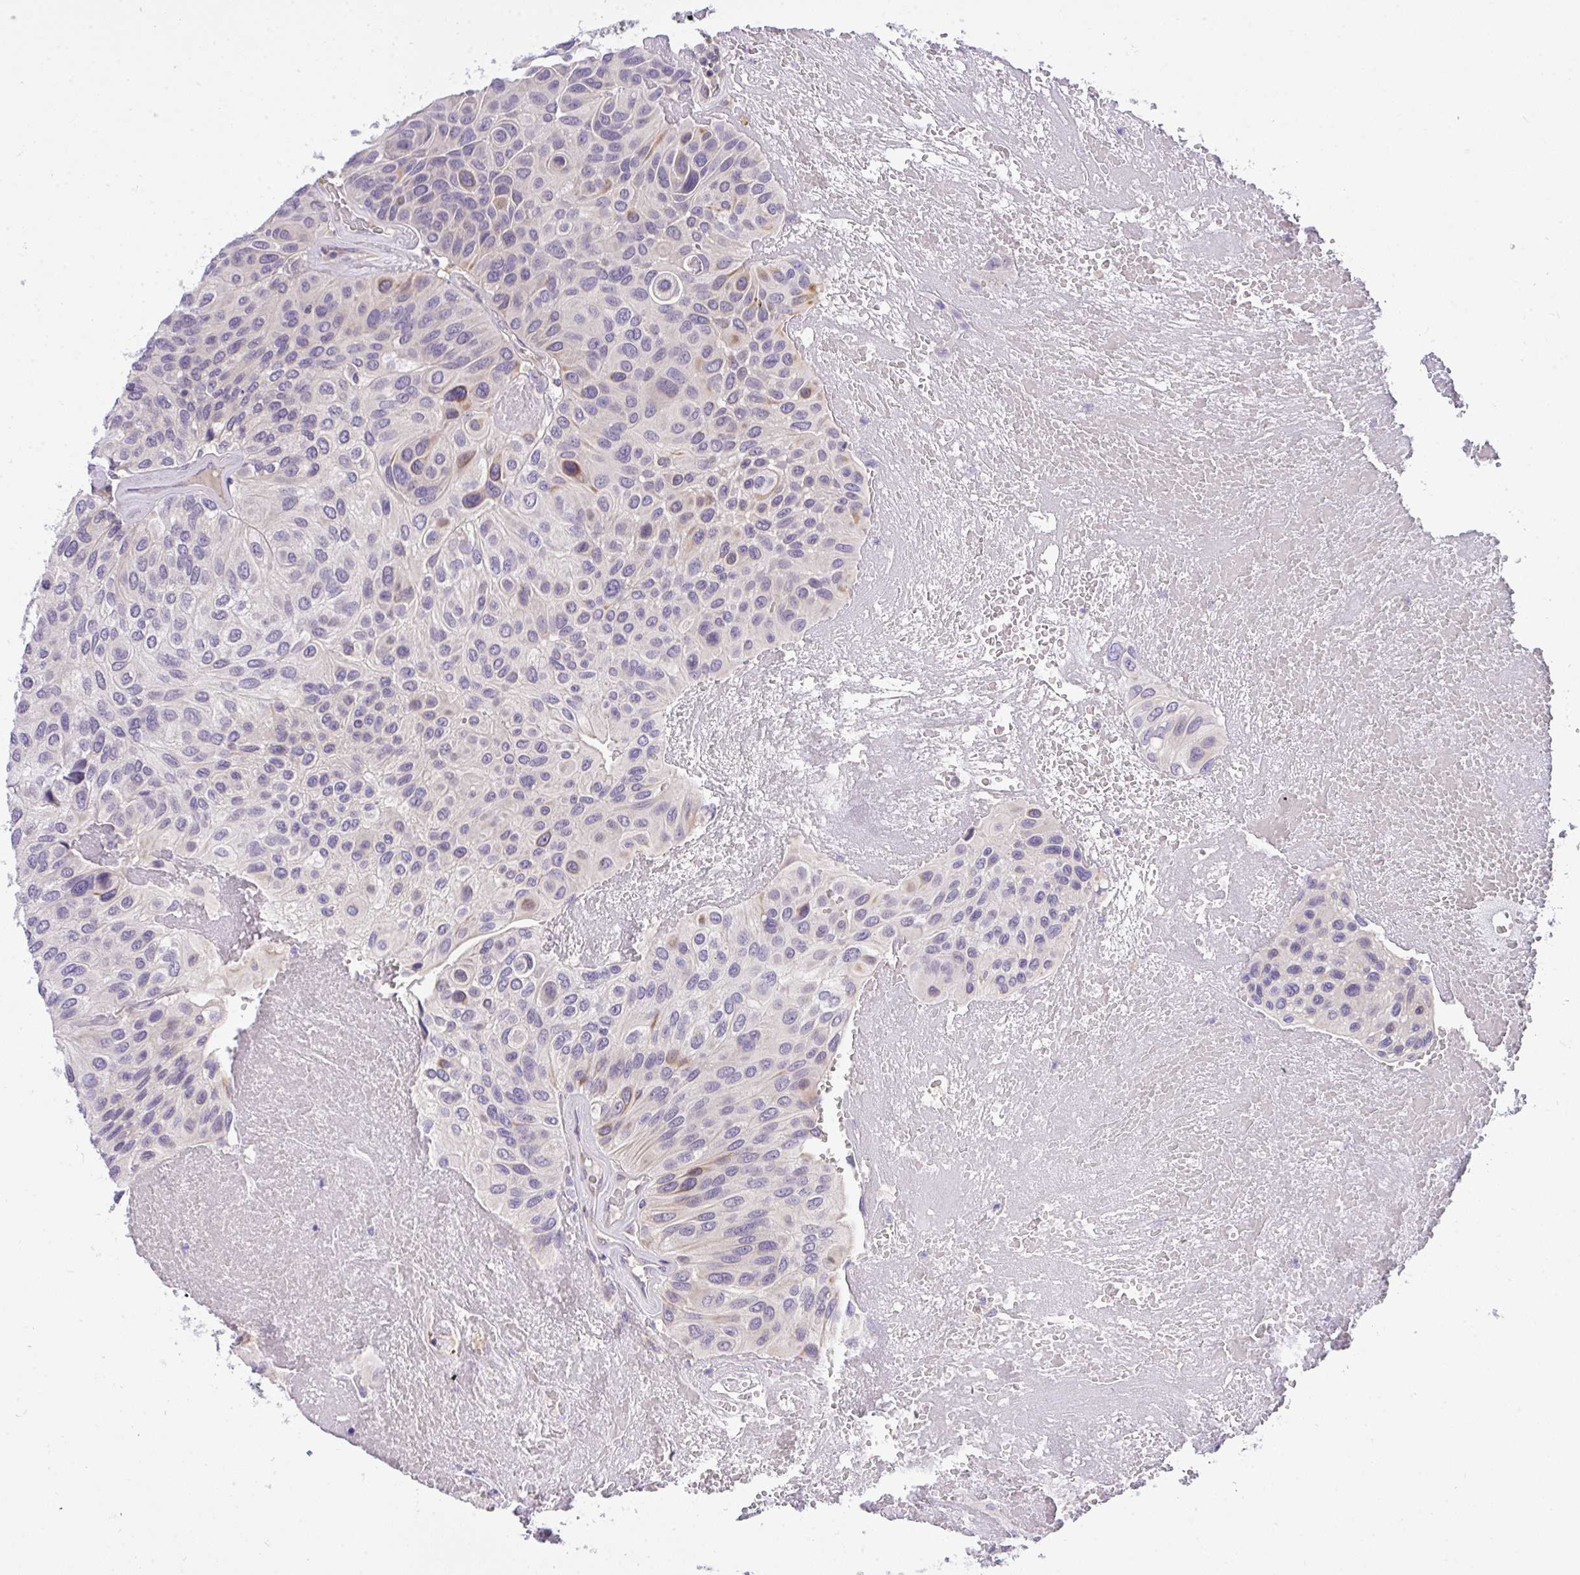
{"staining": {"intensity": "weak", "quantity": "<25%", "location": "cytoplasmic/membranous"}, "tissue": "urothelial cancer", "cell_type": "Tumor cells", "image_type": "cancer", "snomed": [{"axis": "morphology", "description": "Urothelial carcinoma, High grade"}, {"axis": "topography", "description": "Urinary bladder"}], "caption": "IHC of human urothelial carcinoma (high-grade) reveals no staining in tumor cells. The staining was performed using DAB (3,3'-diaminobenzidine) to visualize the protein expression in brown, while the nuclei were stained in blue with hematoxylin (Magnification: 20x).", "gene": "C19orf54", "patient": {"sex": "male", "age": 66}}